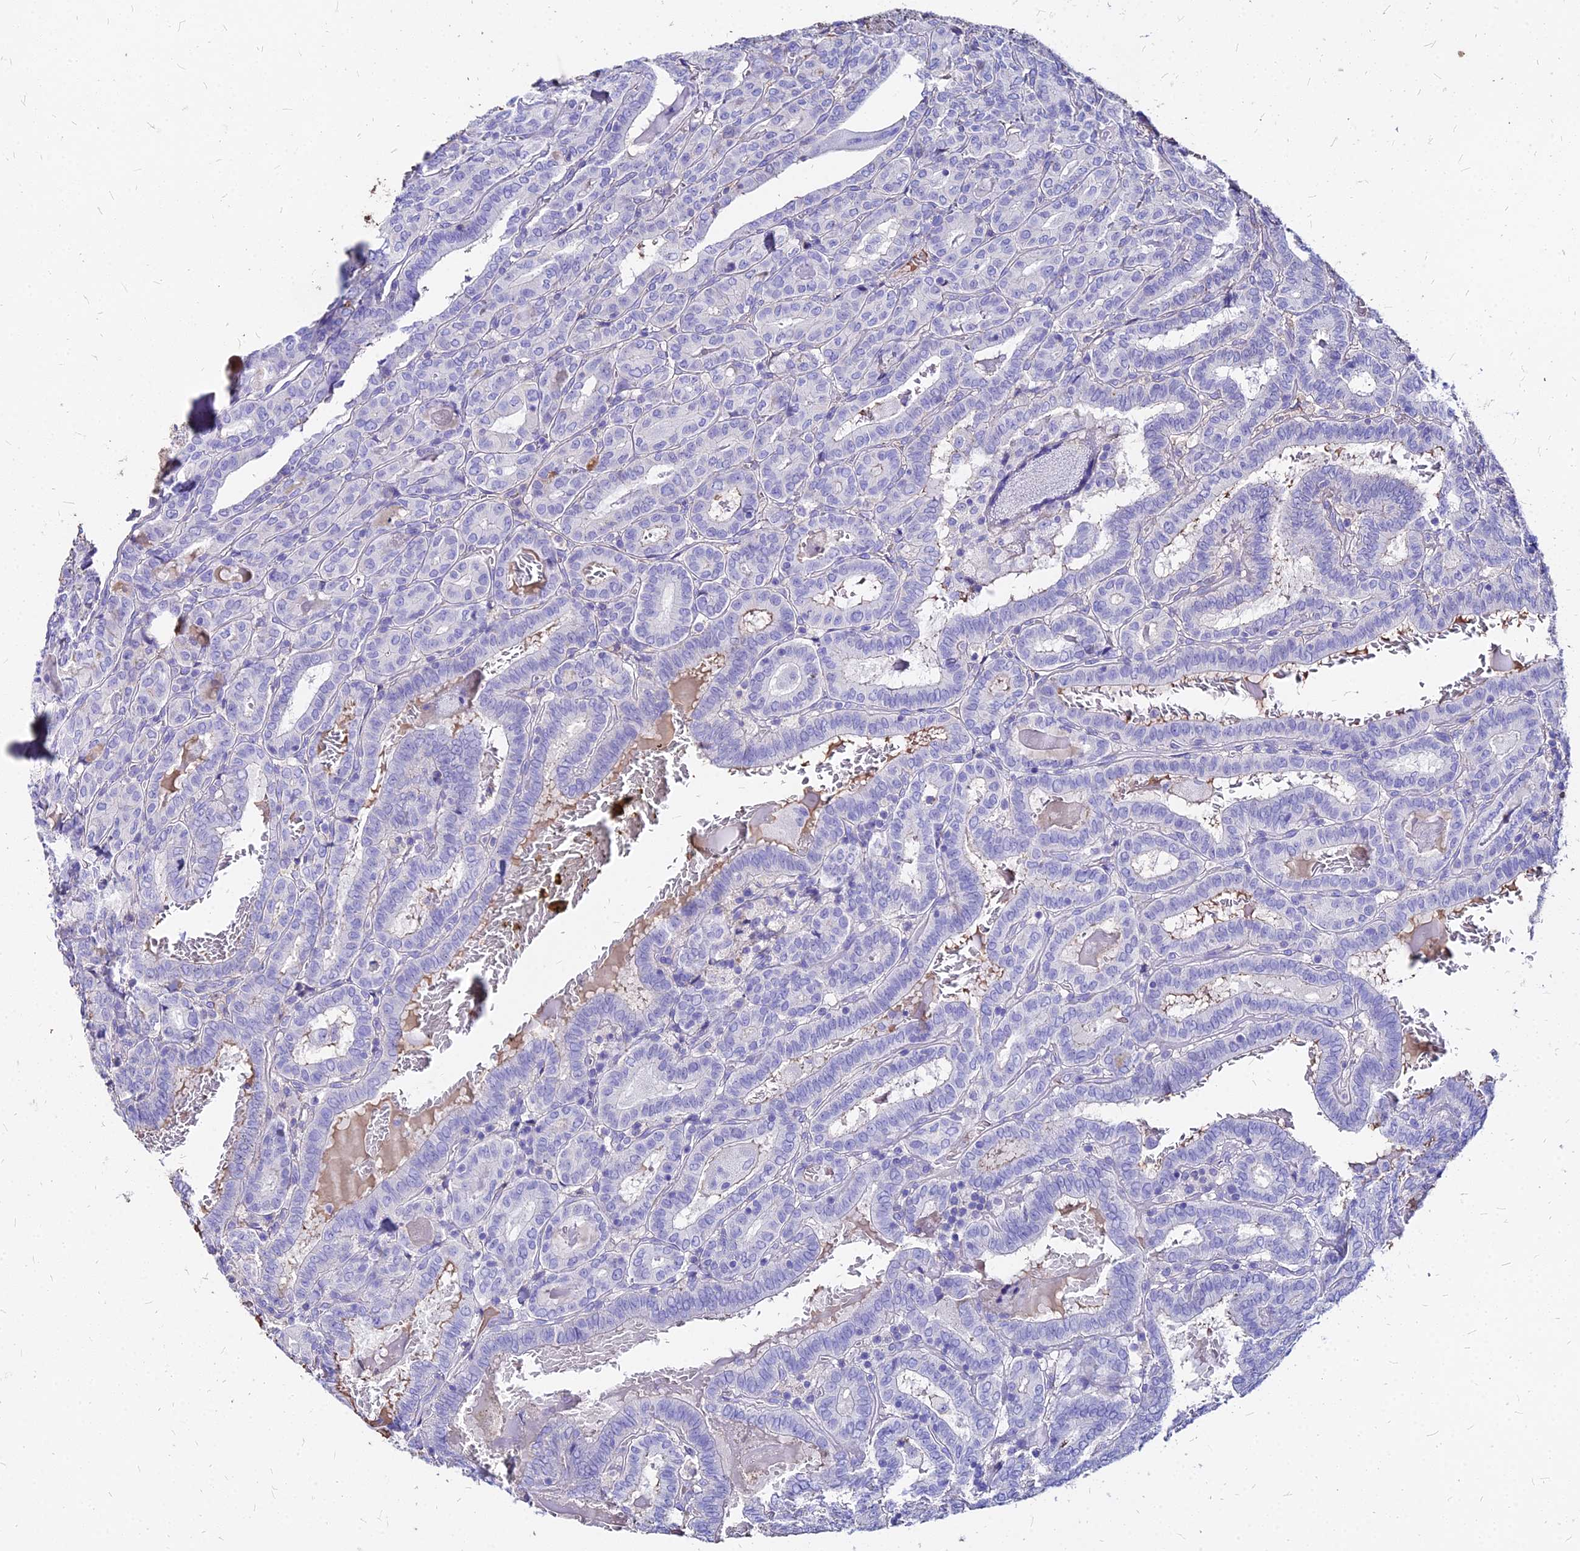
{"staining": {"intensity": "negative", "quantity": "none", "location": "none"}, "tissue": "thyroid cancer", "cell_type": "Tumor cells", "image_type": "cancer", "snomed": [{"axis": "morphology", "description": "Papillary adenocarcinoma, NOS"}, {"axis": "topography", "description": "Thyroid gland"}], "caption": "DAB (3,3'-diaminobenzidine) immunohistochemical staining of human papillary adenocarcinoma (thyroid) shows no significant positivity in tumor cells.", "gene": "NME5", "patient": {"sex": "female", "age": 72}}